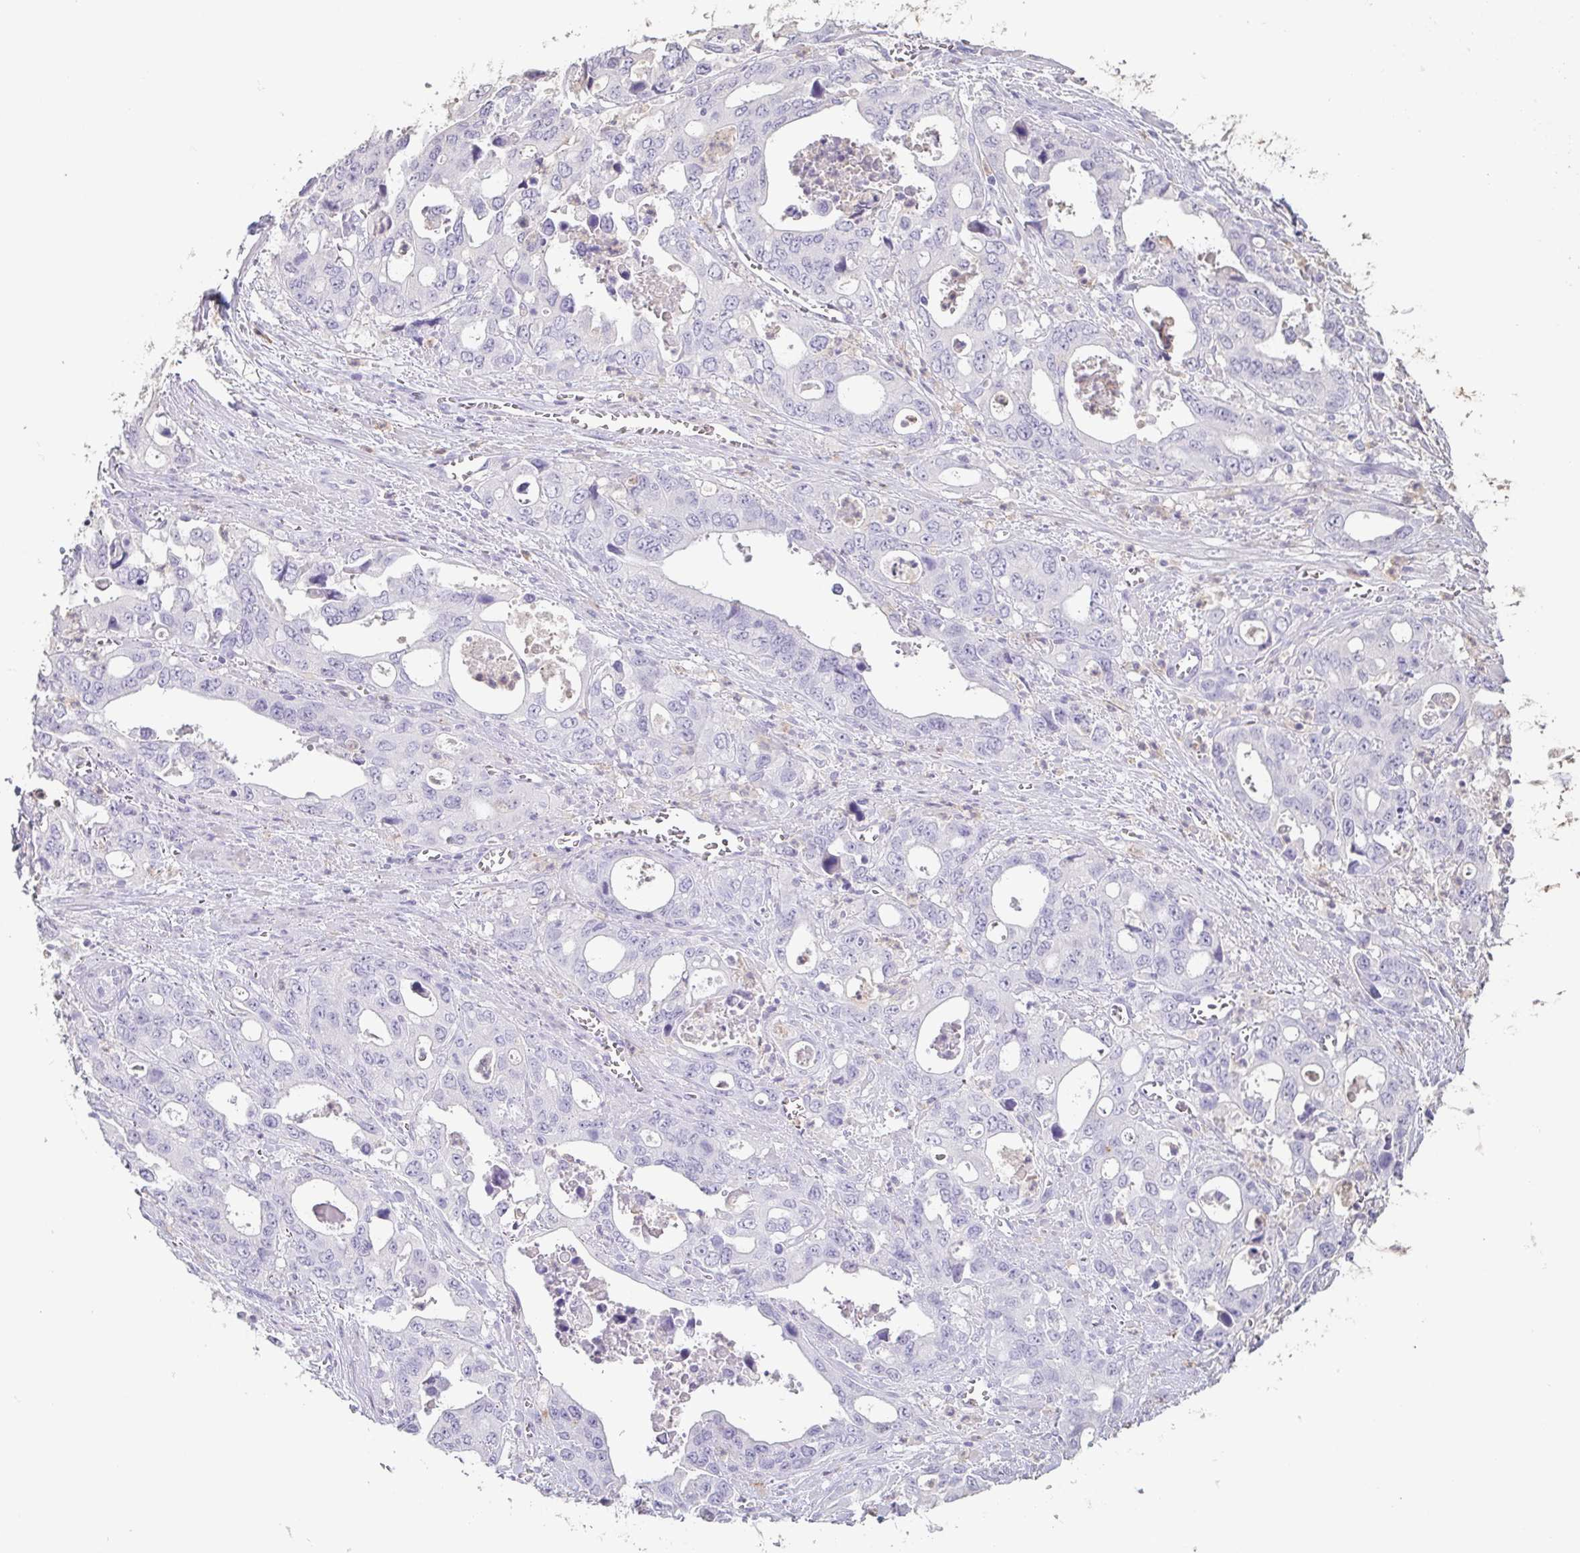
{"staining": {"intensity": "negative", "quantity": "none", "location": "none"}, "tissue": "stomach cancer", "cell_type": "Tumor cells", "image_type": "cancer", "snomed": [{"axis": "morphology", "description": "Adenocarcinoma, NOS"}, {"axis": "topography", "description": "Stomach, upper"}], "caption": "IHC of adenocarcinoma (stomach) reveals no expression in tumor cells. The staining is performed using DAB brown chromogen with nuclei counter-stained in using hematoxylin.", "gene": "BPIFA2", "patient": {"sex": "male", "age": 74}}